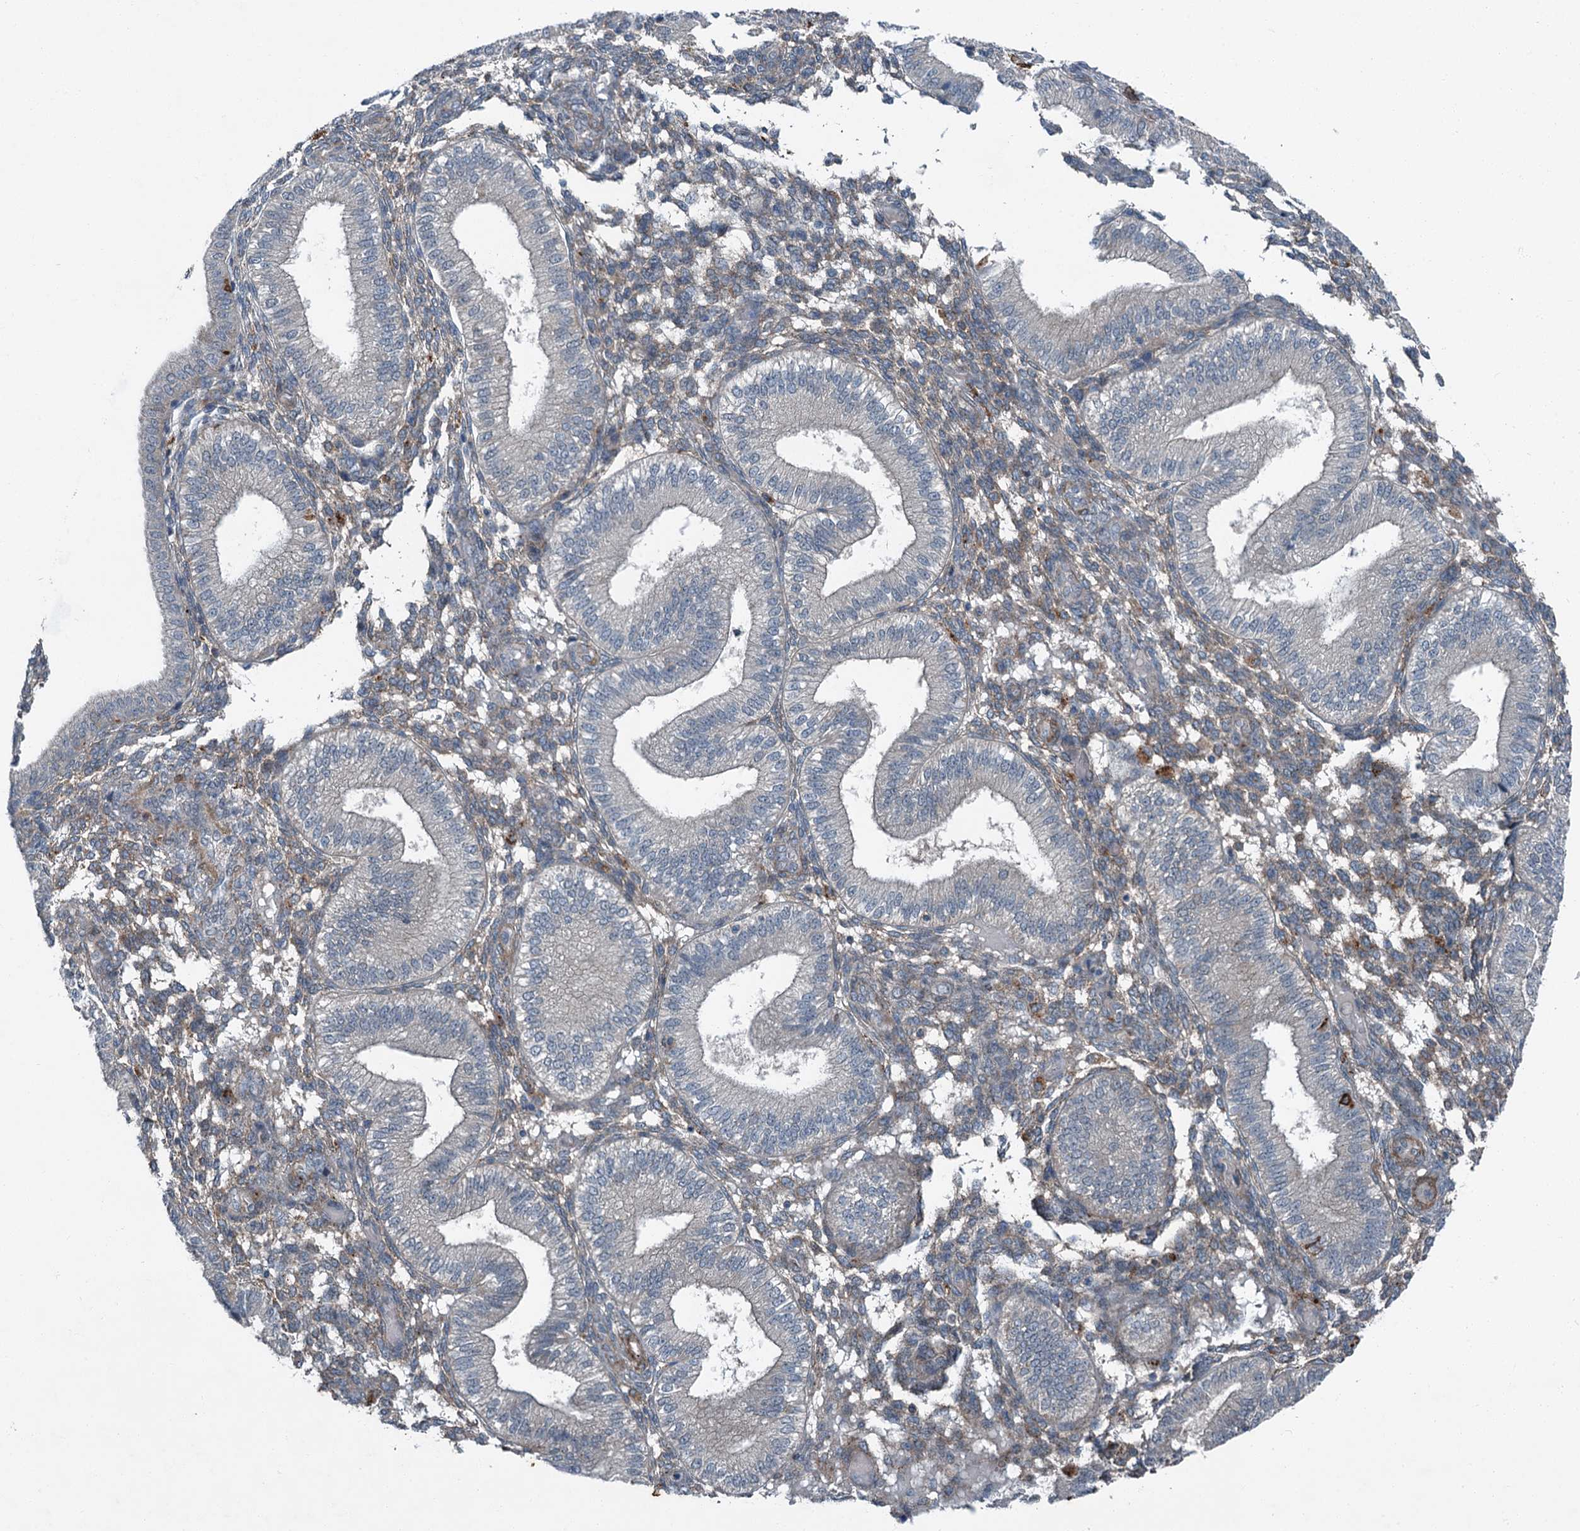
{"staining": {"intensity": "weak", "quantity": "<25%", "location": "cytoplasmic/membranous"}, "tissue": "endometrium", "cell_type": "Cells in endometrial stroma", "image_type": "normal", "snomed": [{"axis": "morphology", "description": "Normal tissue, NOS"}, {"axis": "topography", "description": "Endometrium"}], "caption": "Immunohistochemistry (IHC) photomicrograph of normal endometrium: human endometrium stained with DAB (3,3'-diaminobenzidine) shows no significant protein expression in cells in endometrial stroma.", "gene": "AXL", "patient": {"sex": "female", "age": 39}}